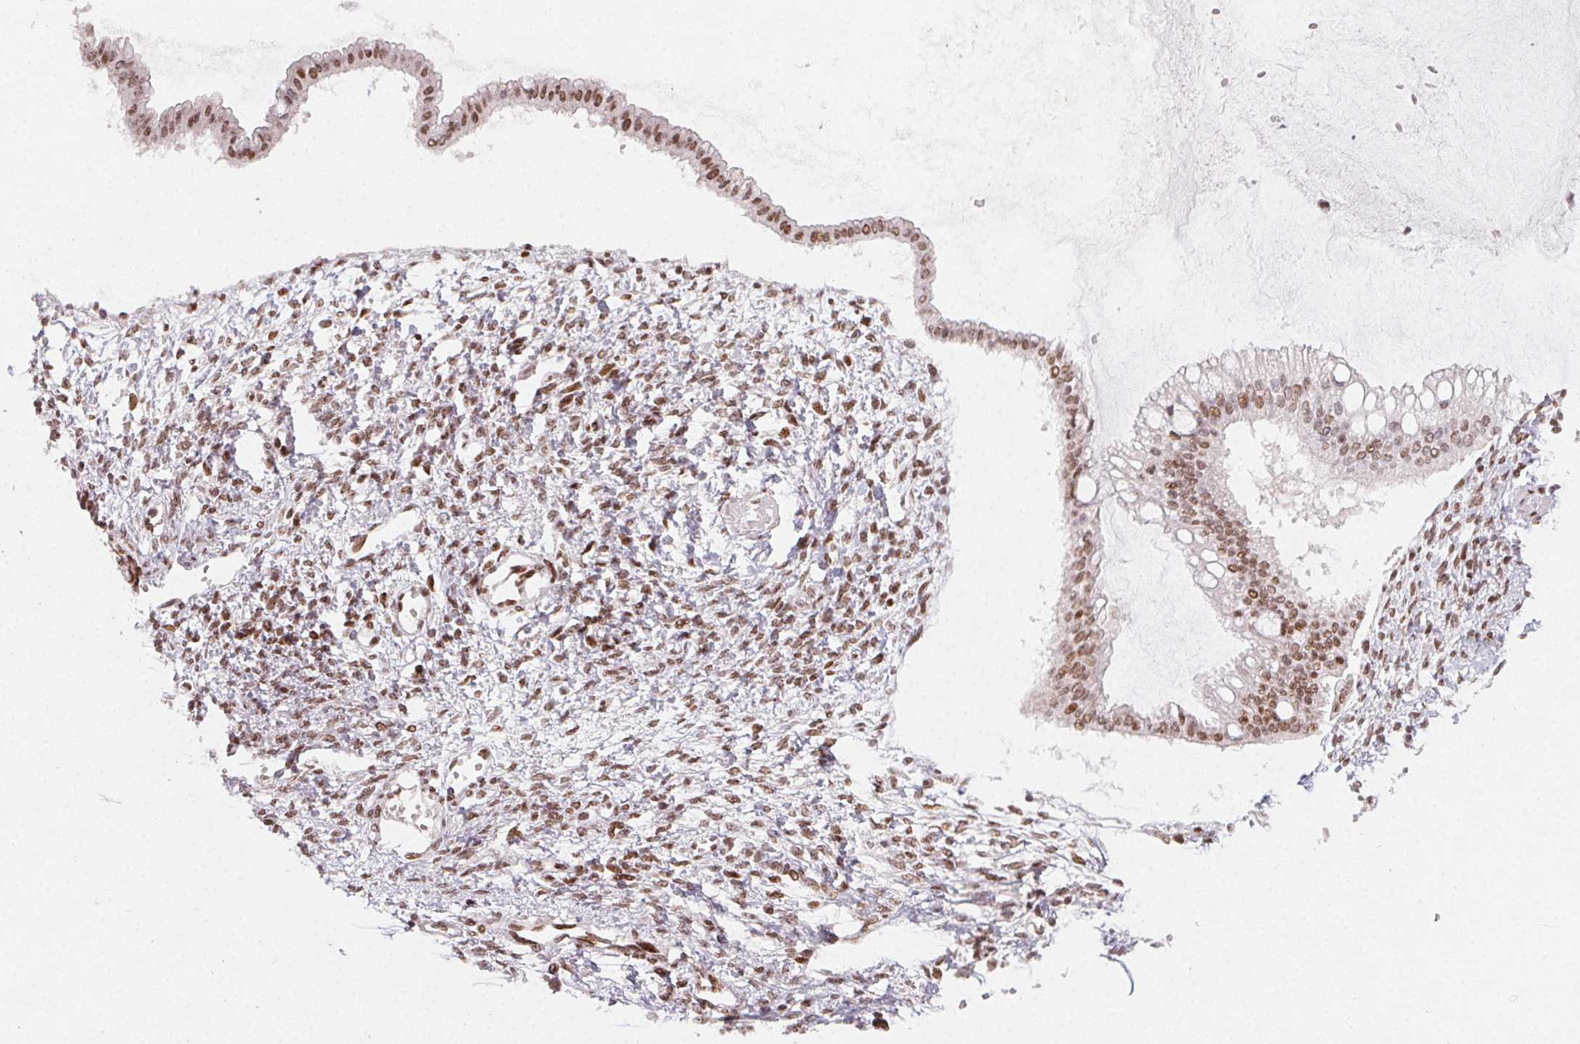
{"staining": {"intensity": "moderate", "quantity": ">75%", "location": "nuclear"}, "tissue": "ovarian cancer", "cell_type": "Tumor cells", "image_type": "cancer", "snomed": [{"axis": "morphology", "description": "Cystadenocarcinoma, mucinous, NOS"}, {"axis": "topography", "description": "Ovary"}], "caption": "High-magnification brightfield microscopy of ovarian cancer stained with DAB (3,3'-diaminobenzidine) (brown) and counterstained with hematoxylin (blue). tumor cells exhibit moderate nuclear positivity is appreciated in about>75% of cells. The staining is performed using DAB brown chromogen to label protein expression. The nuclei are counter-stained blue using hematoxylin.", "gene": "KMT2A", "patient": {"sex": "female", "age": 73}}